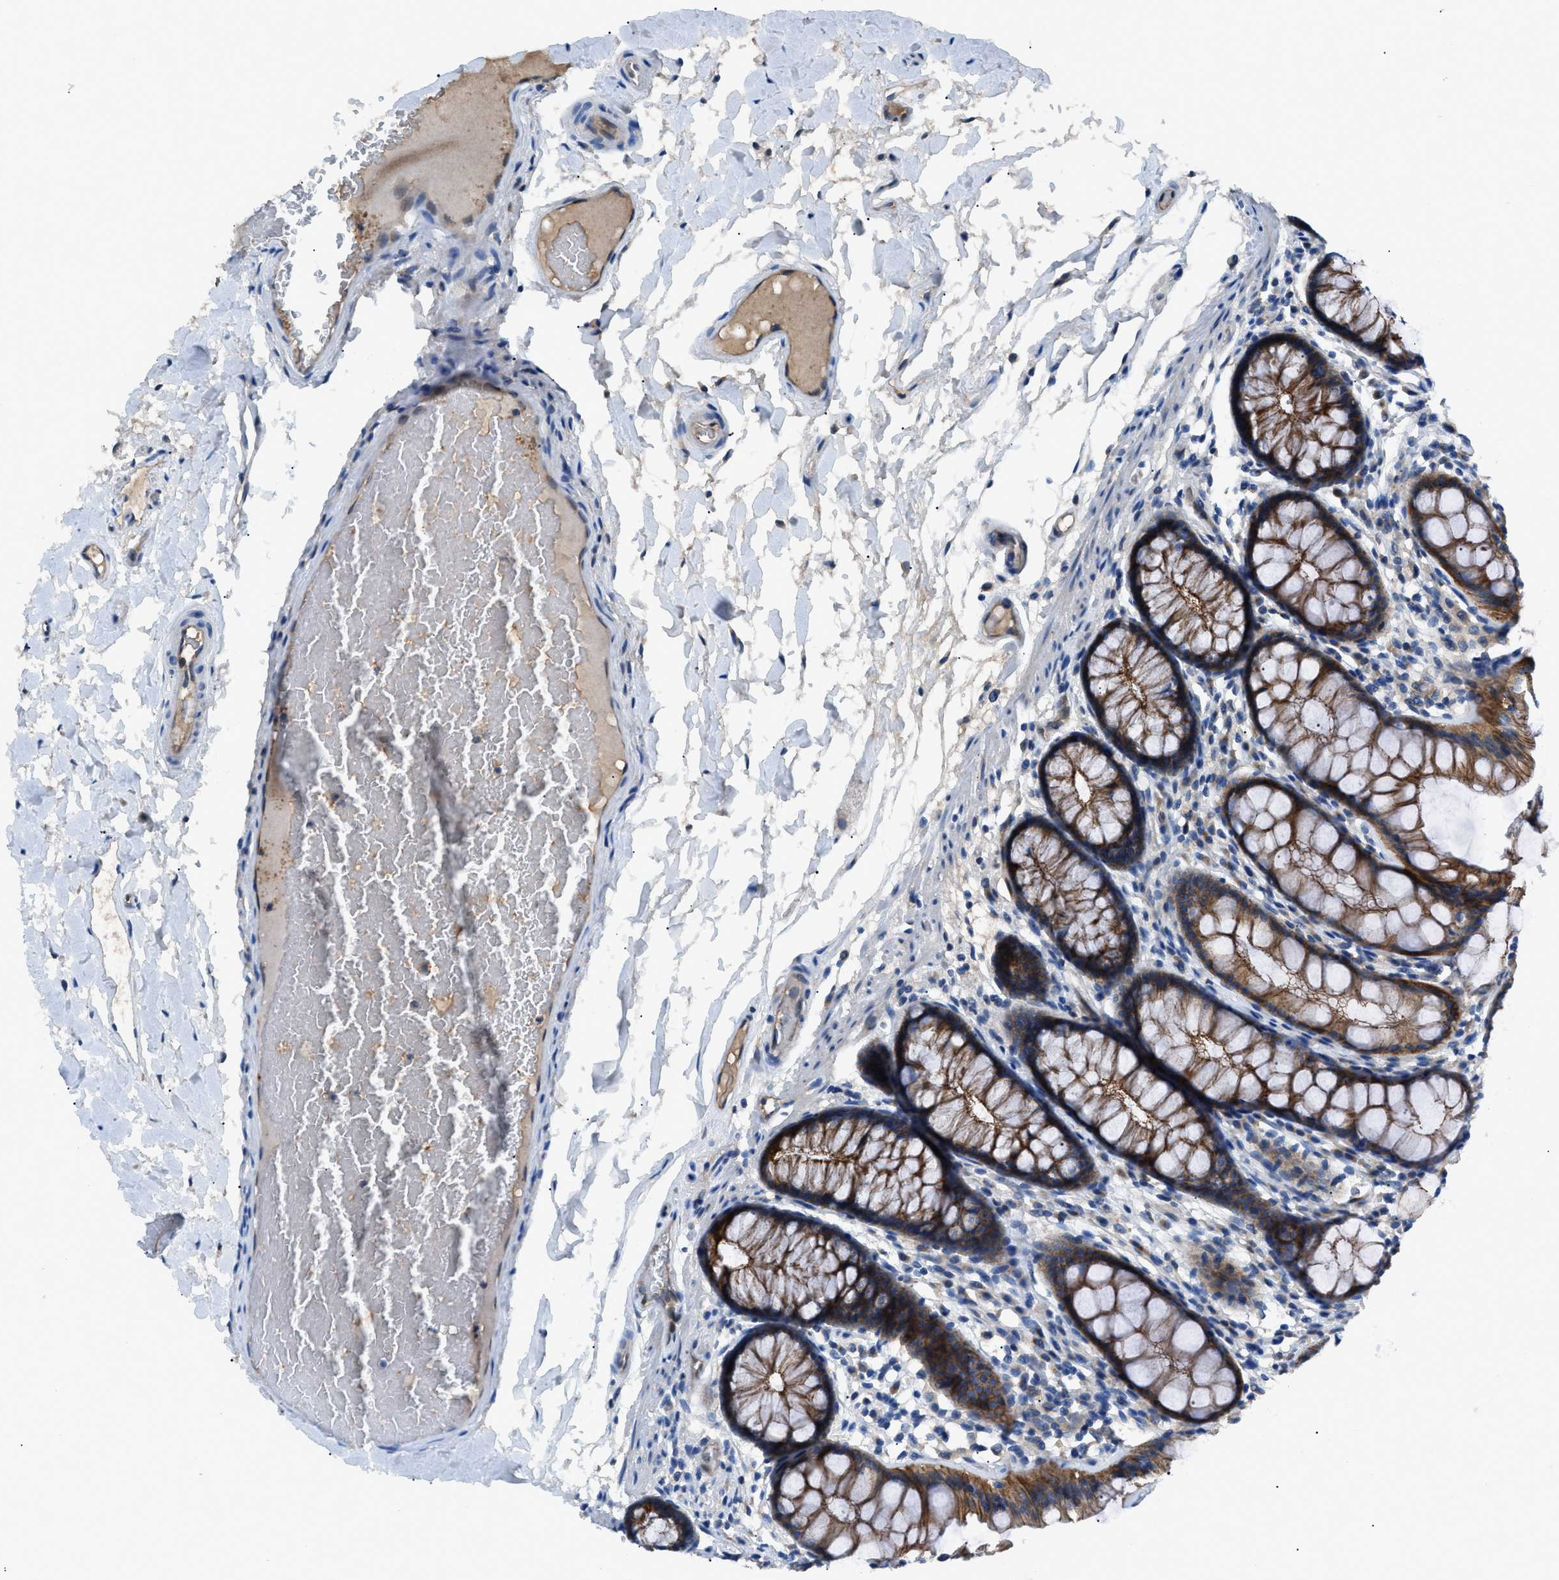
{"staining": {"intensity": "weak", "quantity": "25%-75%", "location": "cytoplasmic/membranous"}, "tissue": "colon", "cell_type": "Endothelial cells", "image_type": "normal", "snomed": [{"axis": "morphology", "description": "Normal tissue, NOS"}, {"axis": "topography", "description": "Colon"}], "caption": "Immunohistochemistry (IHC) micrograph of benign colon stained for a protein (brown), which demonstrates low levels of weak cytoplasmic/membranous positivity in about 25%-75% of endothelial cells.", "gene": "ZDHHC24", "patient": {"sex": "female", "age": 56}}